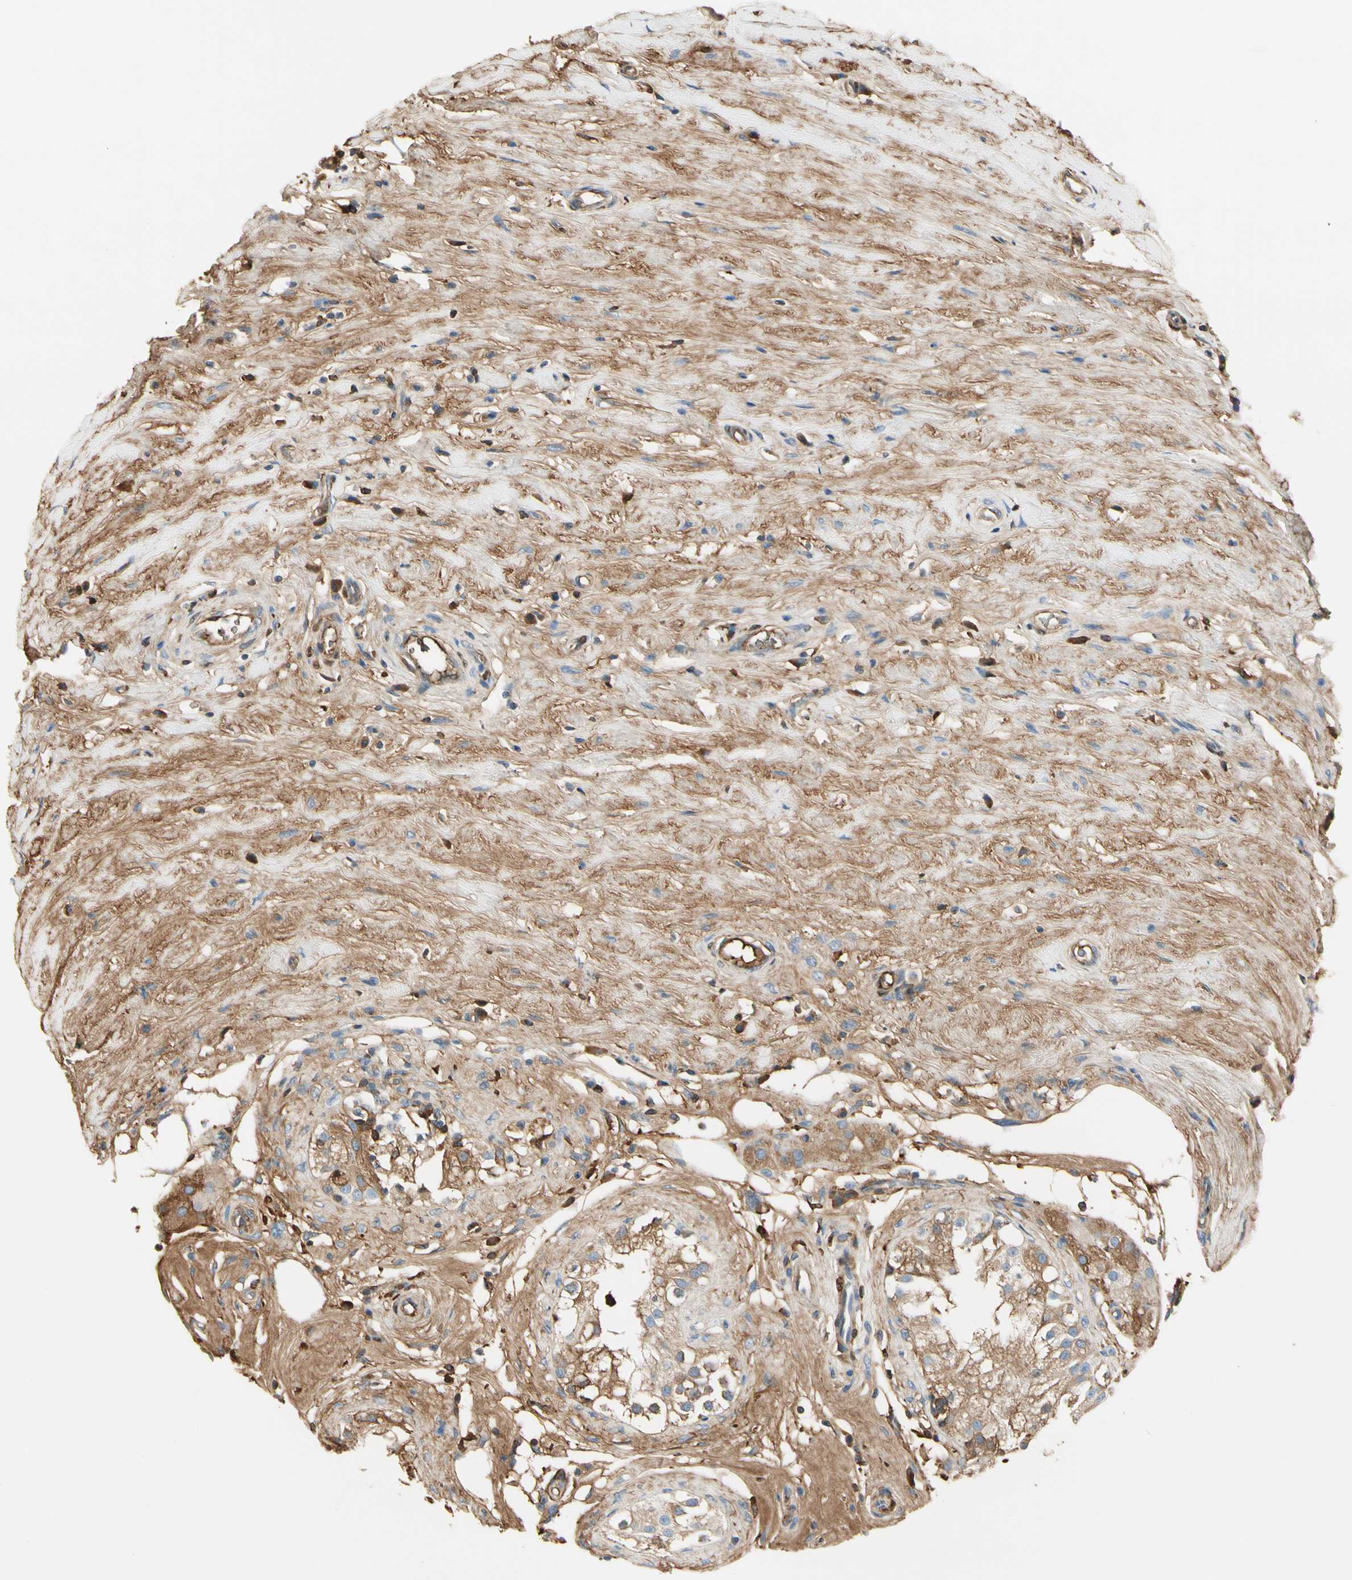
{"staining": {"intensity": "moderate", "quantity": "25%-75%", "location": "cytoplasmic/membranous"}, "tissue": "epididymis", "cell_type": "Glandular cells", "image_type": "normal", "snomed": [{"axis": "morphology", "description": "Normal tissue, NOS"}, {"axis": "morphology", "description": "Inflammation, NOS"}, {"axis": "topography", "description": "Epididymis"}], "caption": "Moderate cytoplasmic/membranous expression for a protein is seen in about 25%-75% of glandular cells of unremarkable epididymis using IHC.", "gene": "LAMB3", "patient": {"sex": "male", "age": 84}}